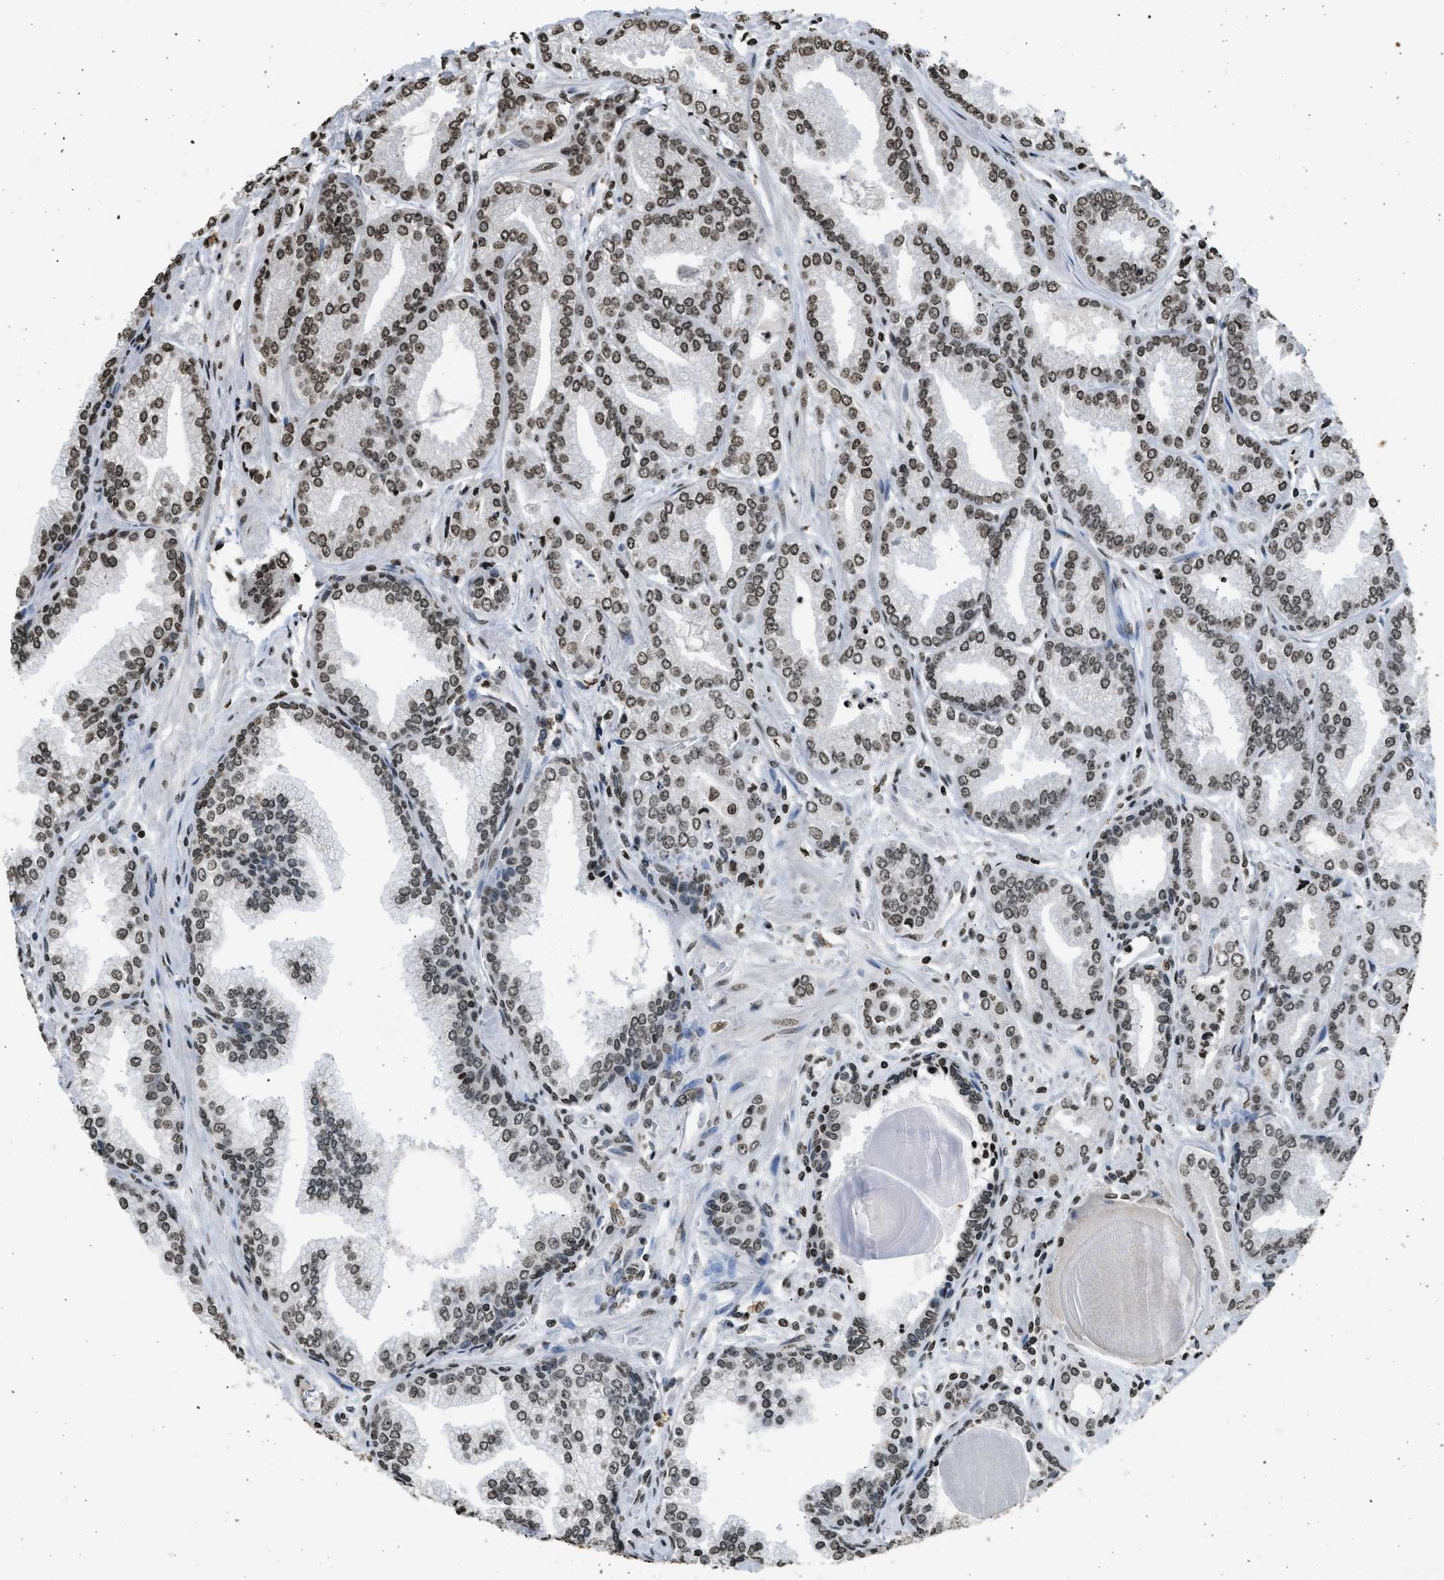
{"staining": {"intensity": "strong", "quantity": ">75%", "location": "nuclear"}, "tissue": "prostate cancer", "cell_type": "Tumor cells", "image_type": "cancer", "snomed": [{"axis": "morphology", "description": "Adenocarcinoma, Low grade"}, {"axis": "topography", "description": "Prostate"}], "caption": "Protein expression analysis of prostate cancer (adenocarcinoma (low-grade)) displays strong nuclear staining in about >75% of tumor cells. The staining was performed using DAB to visualize the protein expression in brown, while the nuclei were stained in blue with hematoxylin (Magnification: 20x).", "gene": "RRAGC", "patient": {"sex": "male", "age": 52}}